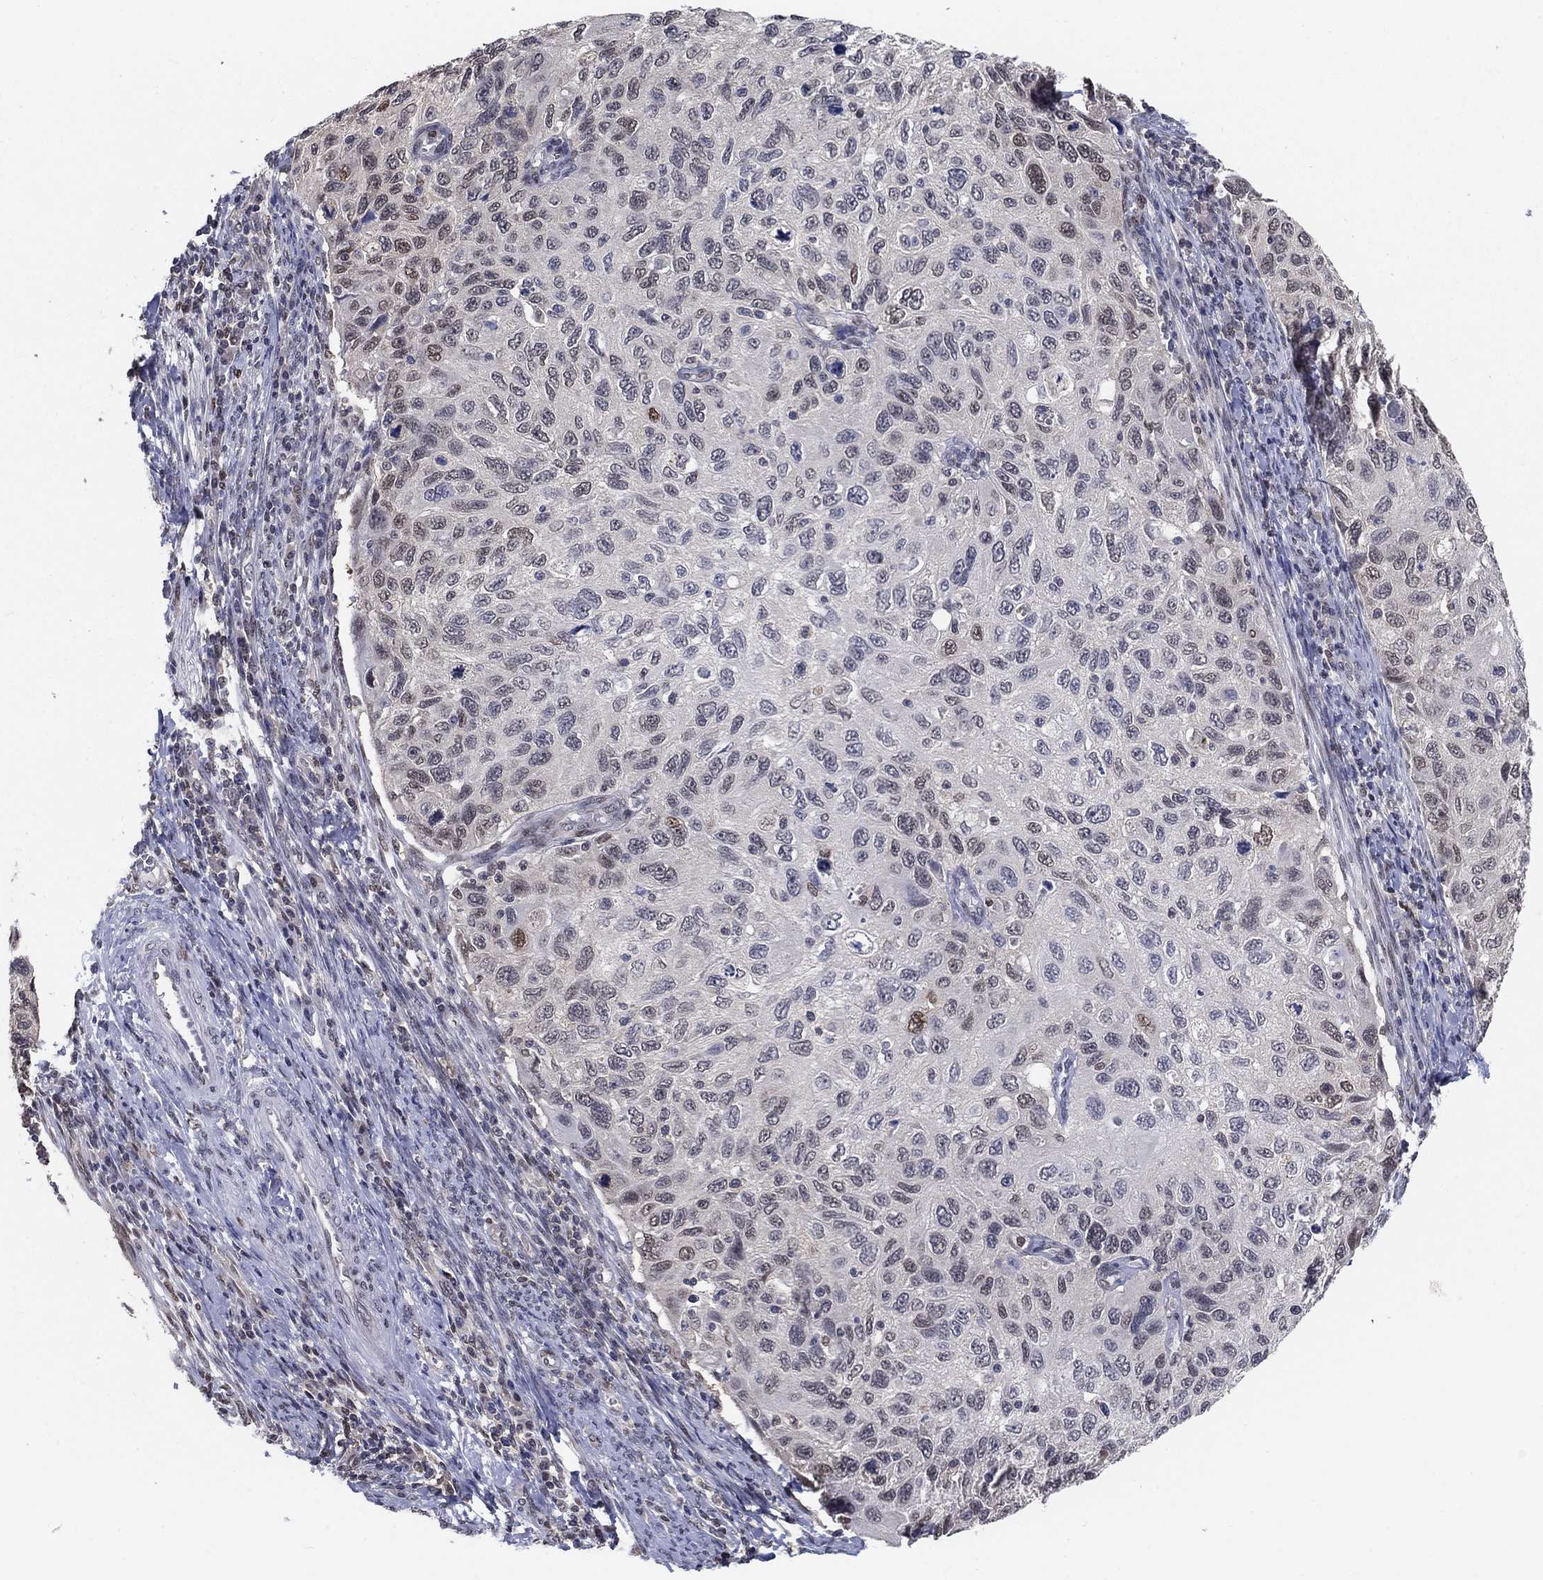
{"staining": {"intensity": "moderate", "quantity": "<25%", "location": "nuclear"}, "tissue": "cervical cancer", "cell_type": "Tumor cells", "image_type": "cancer", "snomed": [{"axis": "morphology", "description": "Squamous cell carcinoma, NOS"}, {"axis": "topography", "description": "Cervix"}], "caption": "An immunohistochemistry (IHC) image of tumor tissue is shown. Protein staining in brown shows moderate nuclear positivity in cervical cancer (squamous cell carcinoma) within tumor cells. Nuclei are stained in blue.", "gene": "CENPE", "patient": {"sex": "female", "age": 70}}